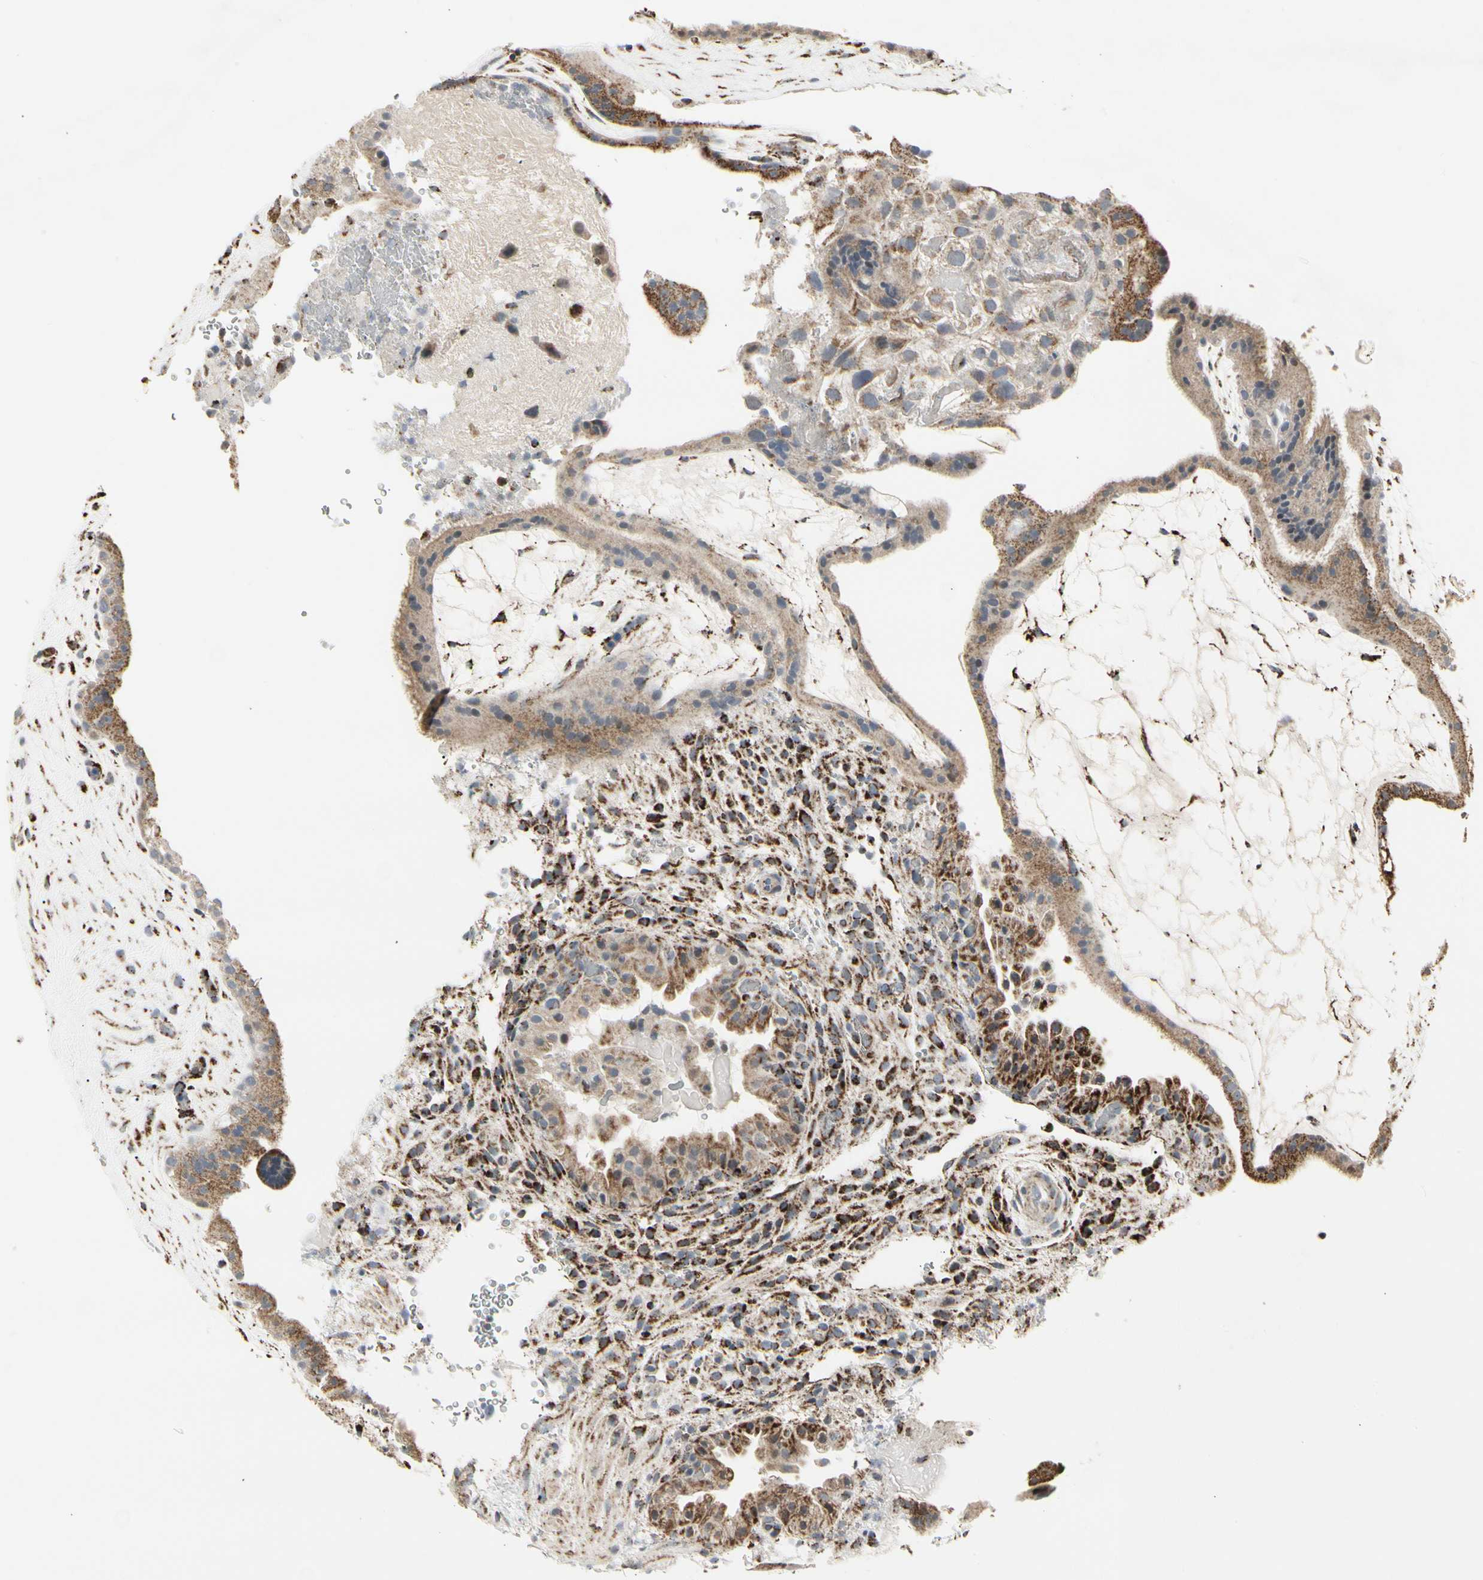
{"staining": {"intensity": "strong", "quantity": ">75%", "location": "cytoplasmic/membranous"}, "tissue": "placenta", "cell_type": "Decidual cells", "image_type": "normal", "snomed": [{"axis": "morphology", "description": "Normal tissue, NOS"}, {"axis": "topography", "description": "Placenta"}], "caption": "An immunohistochemistry (IHC) image of normal tissue is shown. Protein staining in brown labels strong cytoplasmic/membranous positivity in placenta within decidual cells. (Brightfield microscopy of DAB IHC at high magnification).", "gene": "TMEM176A", "patient": {"sex": "female", "age": 19}}